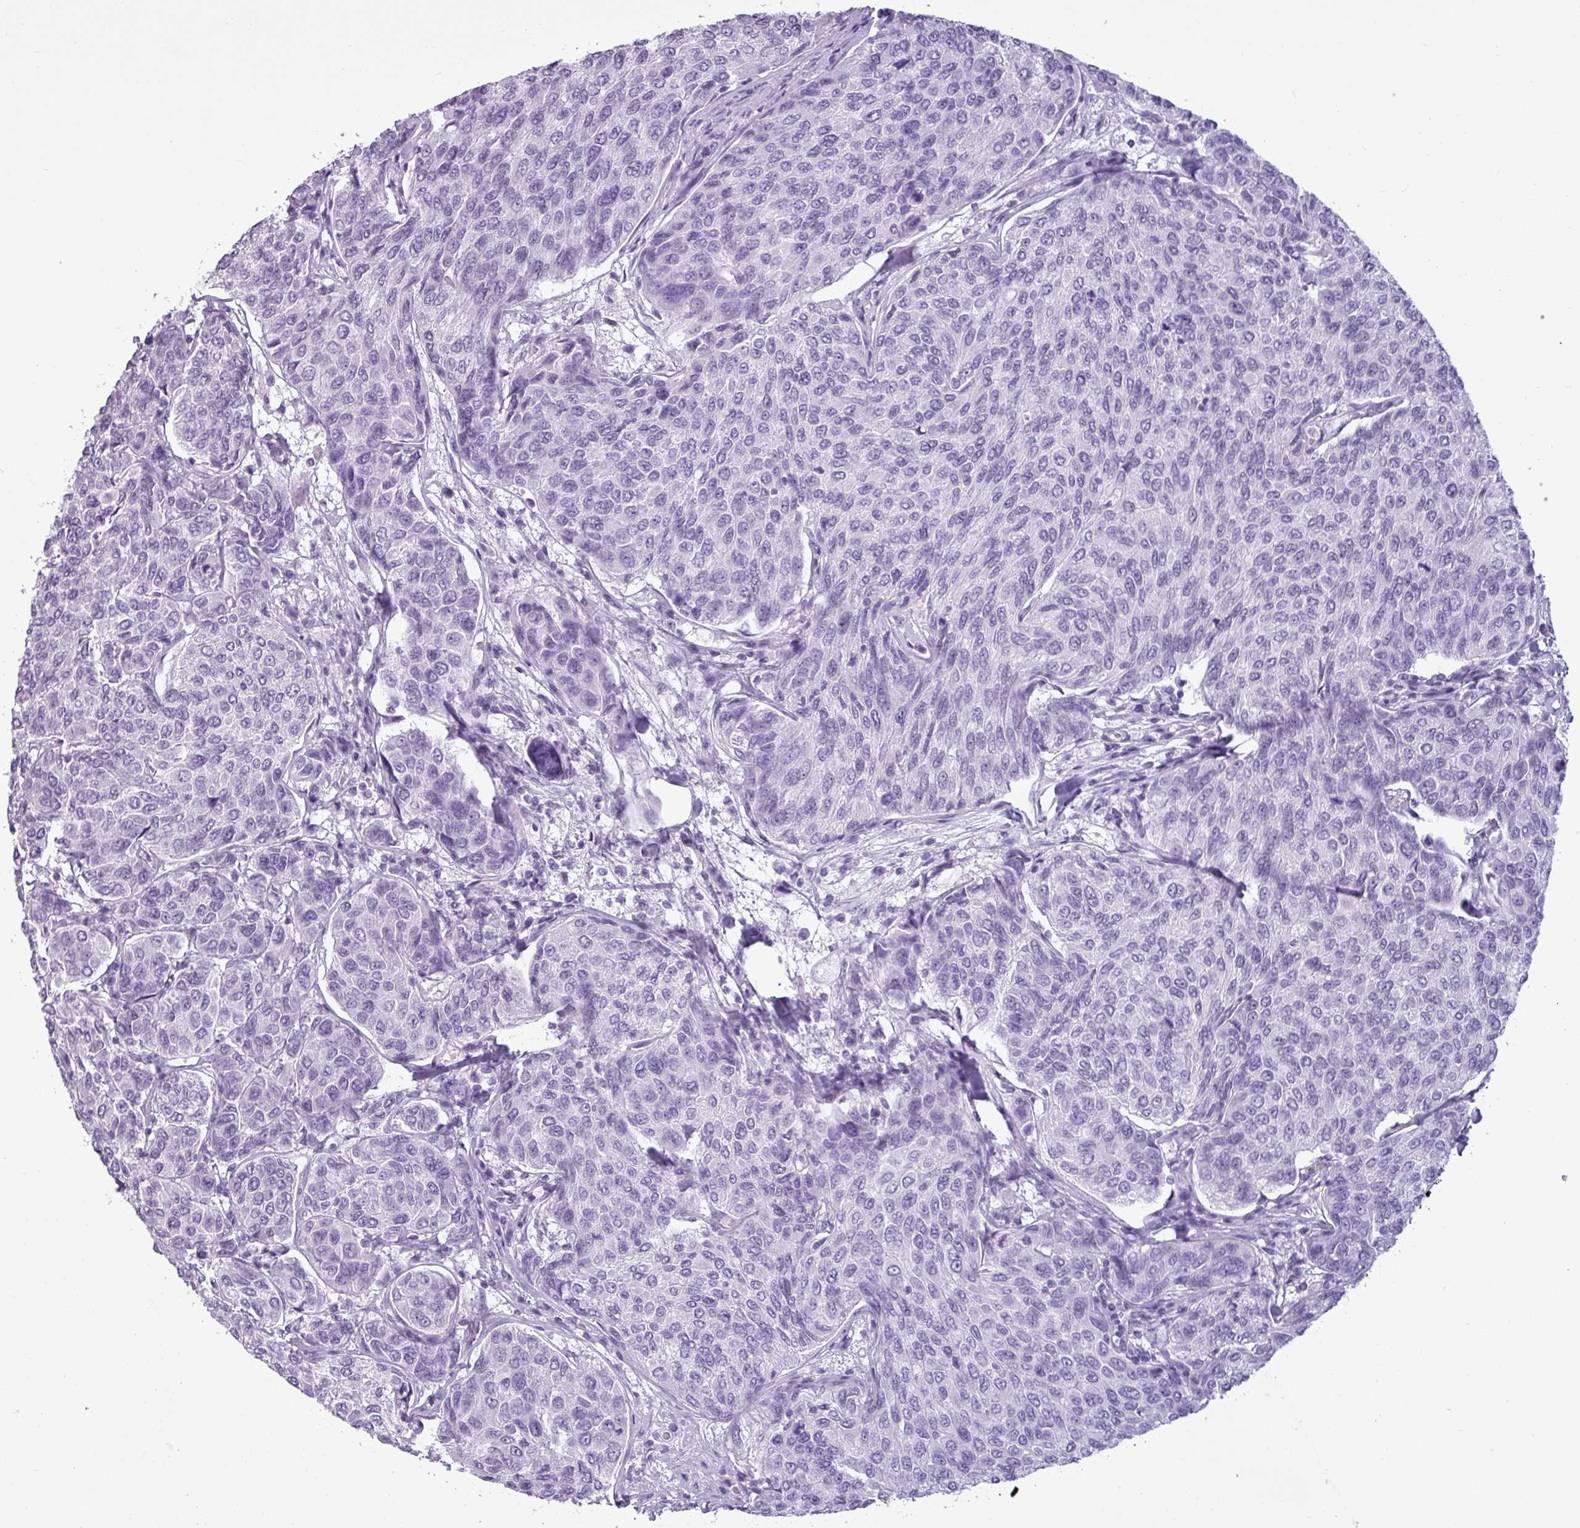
{"staining": {"intensity": "negative", "quantity": "none", "location": "none"}, "tissue": "breast cancer", "cell_type": "Tumor cells", "image_type": "cancer", "snomed": [{"axis": "morphology", "description": "Duct carcinoma"}, {"axis": "topography", "description": "Breast"}], "caption": "Tumor cells are negative for brown protein staining in breast cancer.", "gene": "AMY1B", "patient": {"sex": "female", "age": 55}}